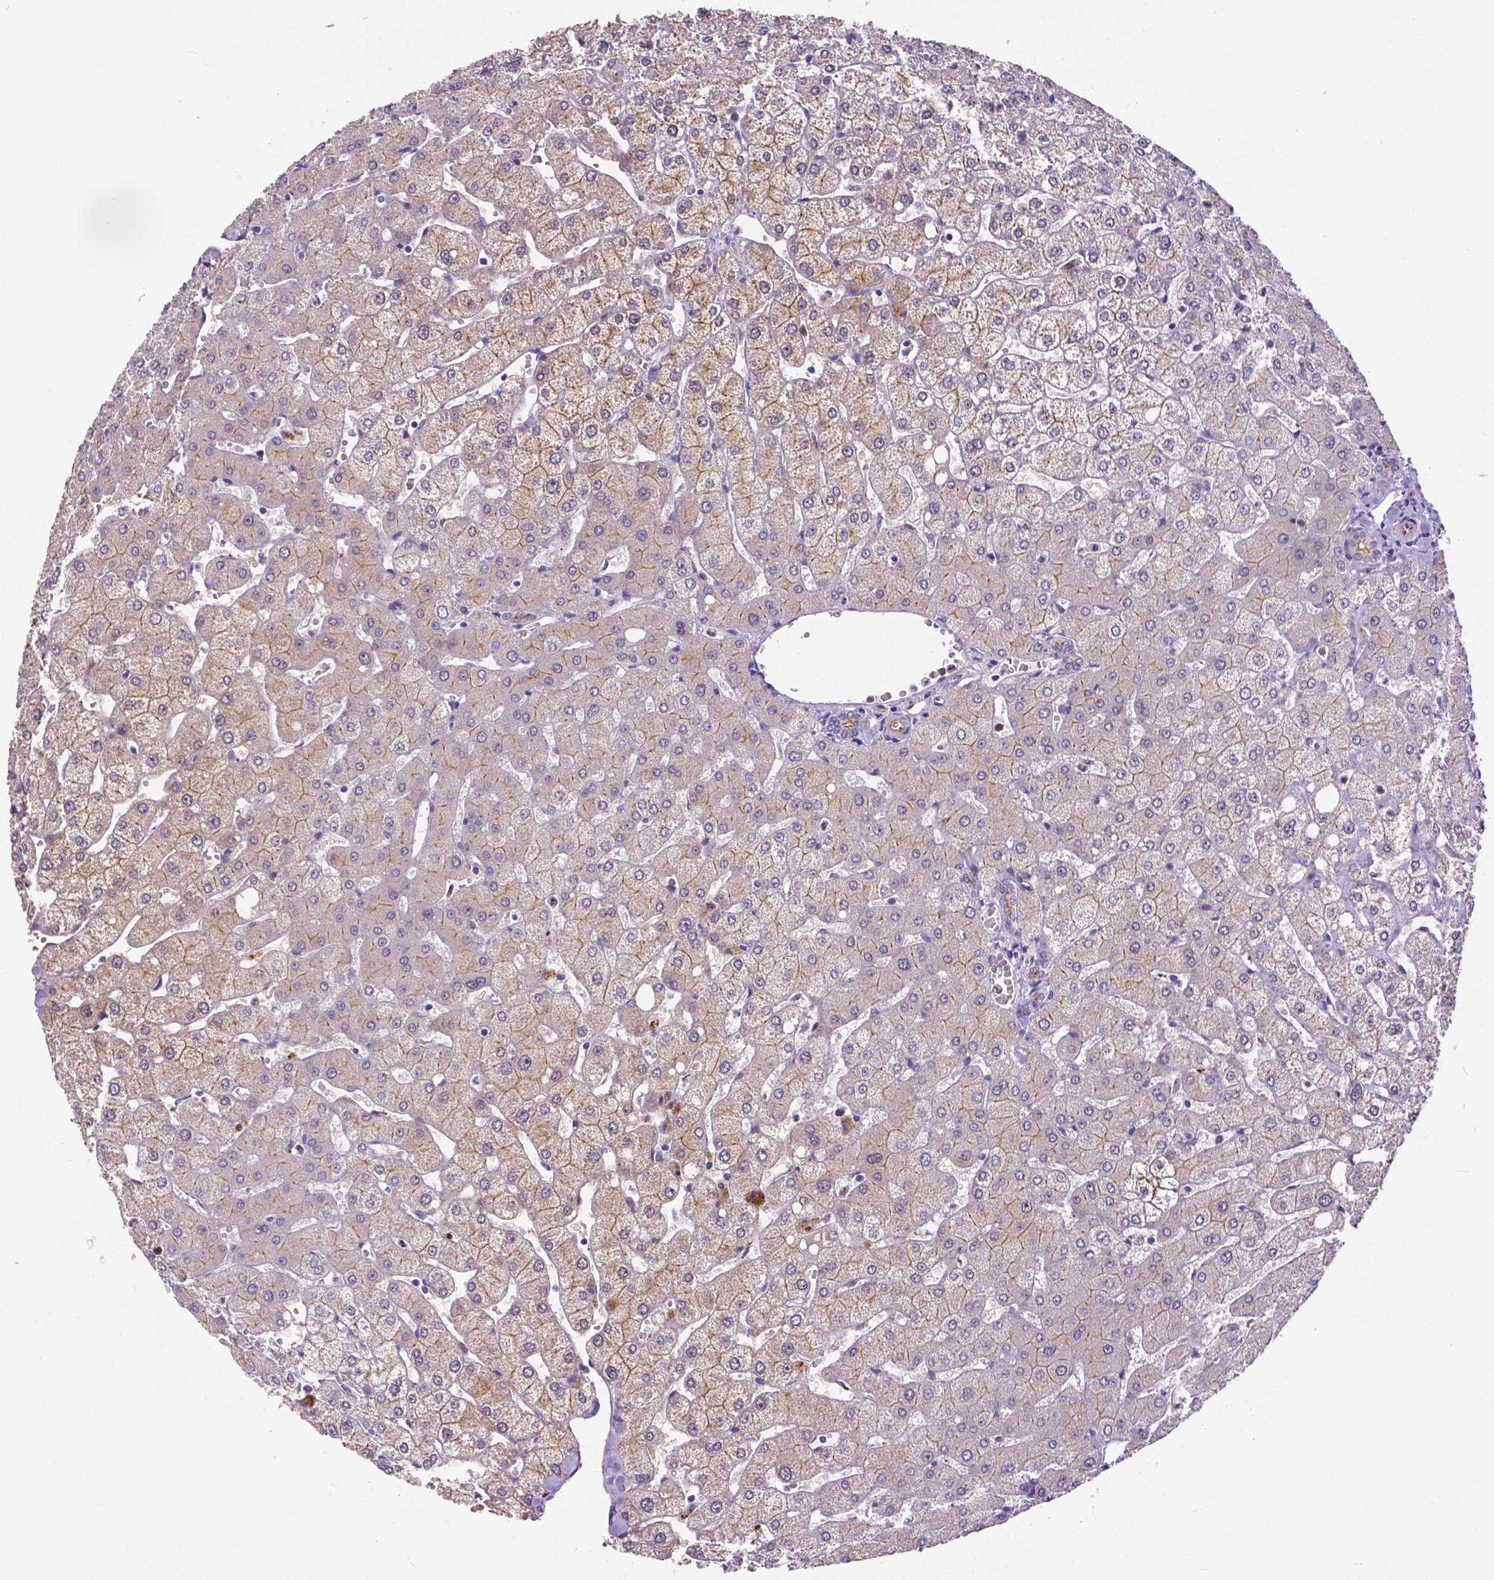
{"staining": {"intensity": "weak", "quantity": "25%-75%", "location": "cytoplasmic/membranous"}, "tissue": "liver", "cell_type": "Cholangiocytes", "image_type": "normal", "snomed": [{"axis": "morphology", "description": "Normal tissue, NOS"}, {"axis": "topography", "description": "Liver"}], "caption": "Protein expression analysis of normal liver reveals weak cytoplasmic/membranous expression in approximately 25%-75% of cholangiocytes.", "gene": "OCLN", "patient": {"sex": "female", "age": 54}}